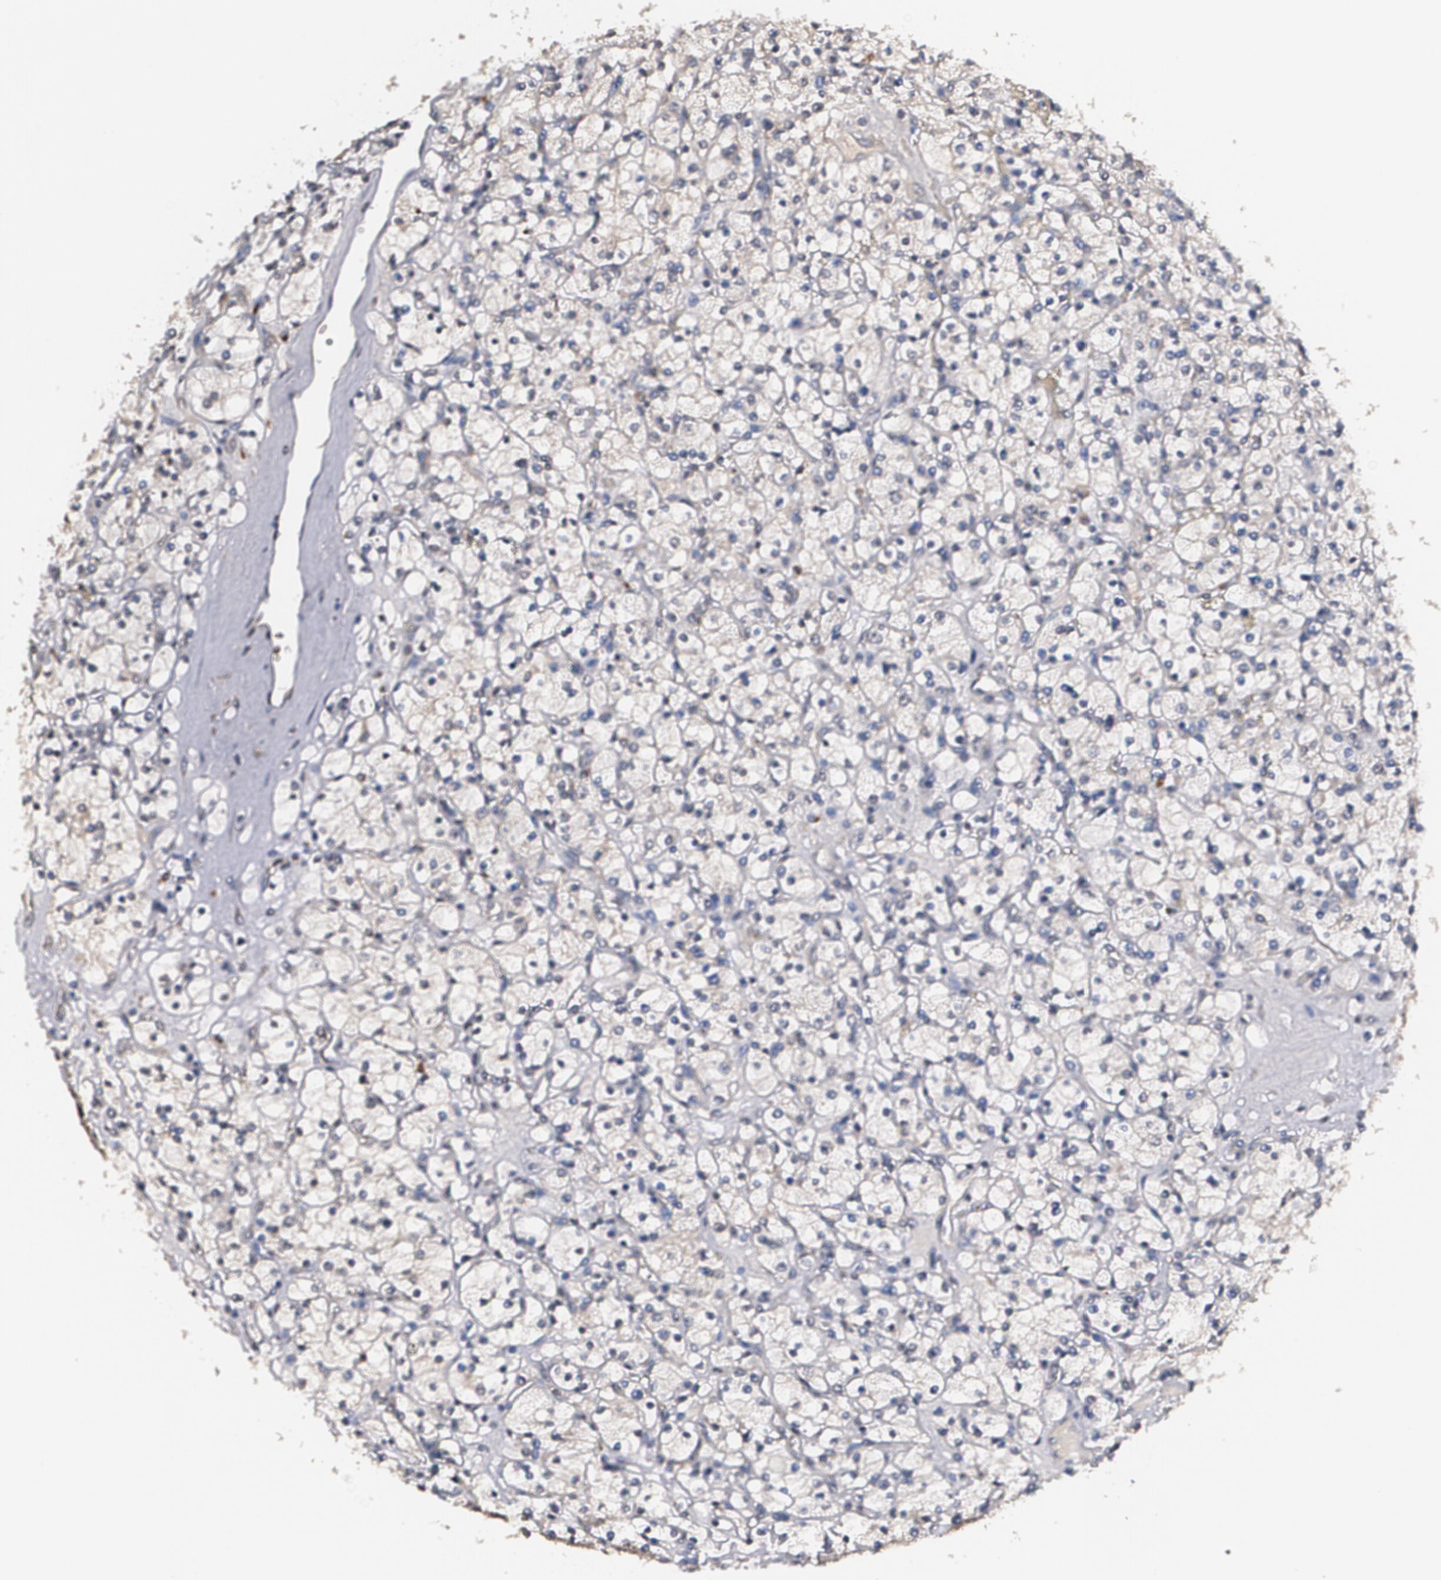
{"staining": {"intensity": "negative", "quantity": "none", "location": "none"}, "tissue": "renal cancer", "cell_type": "Tumor cells", "image_type": "cancer", "snomed": [{"axis": "morphology", "description": "Adenocarcinoma, NOS"}, {"axis": "topography", "description": "Kidney"}], "caption": "Histopathology image shows no significant protein expression in tumor cells of renal adenocarcinoma.", "gene": "MVP", "patient": {"sex": "female", "age": 83}}